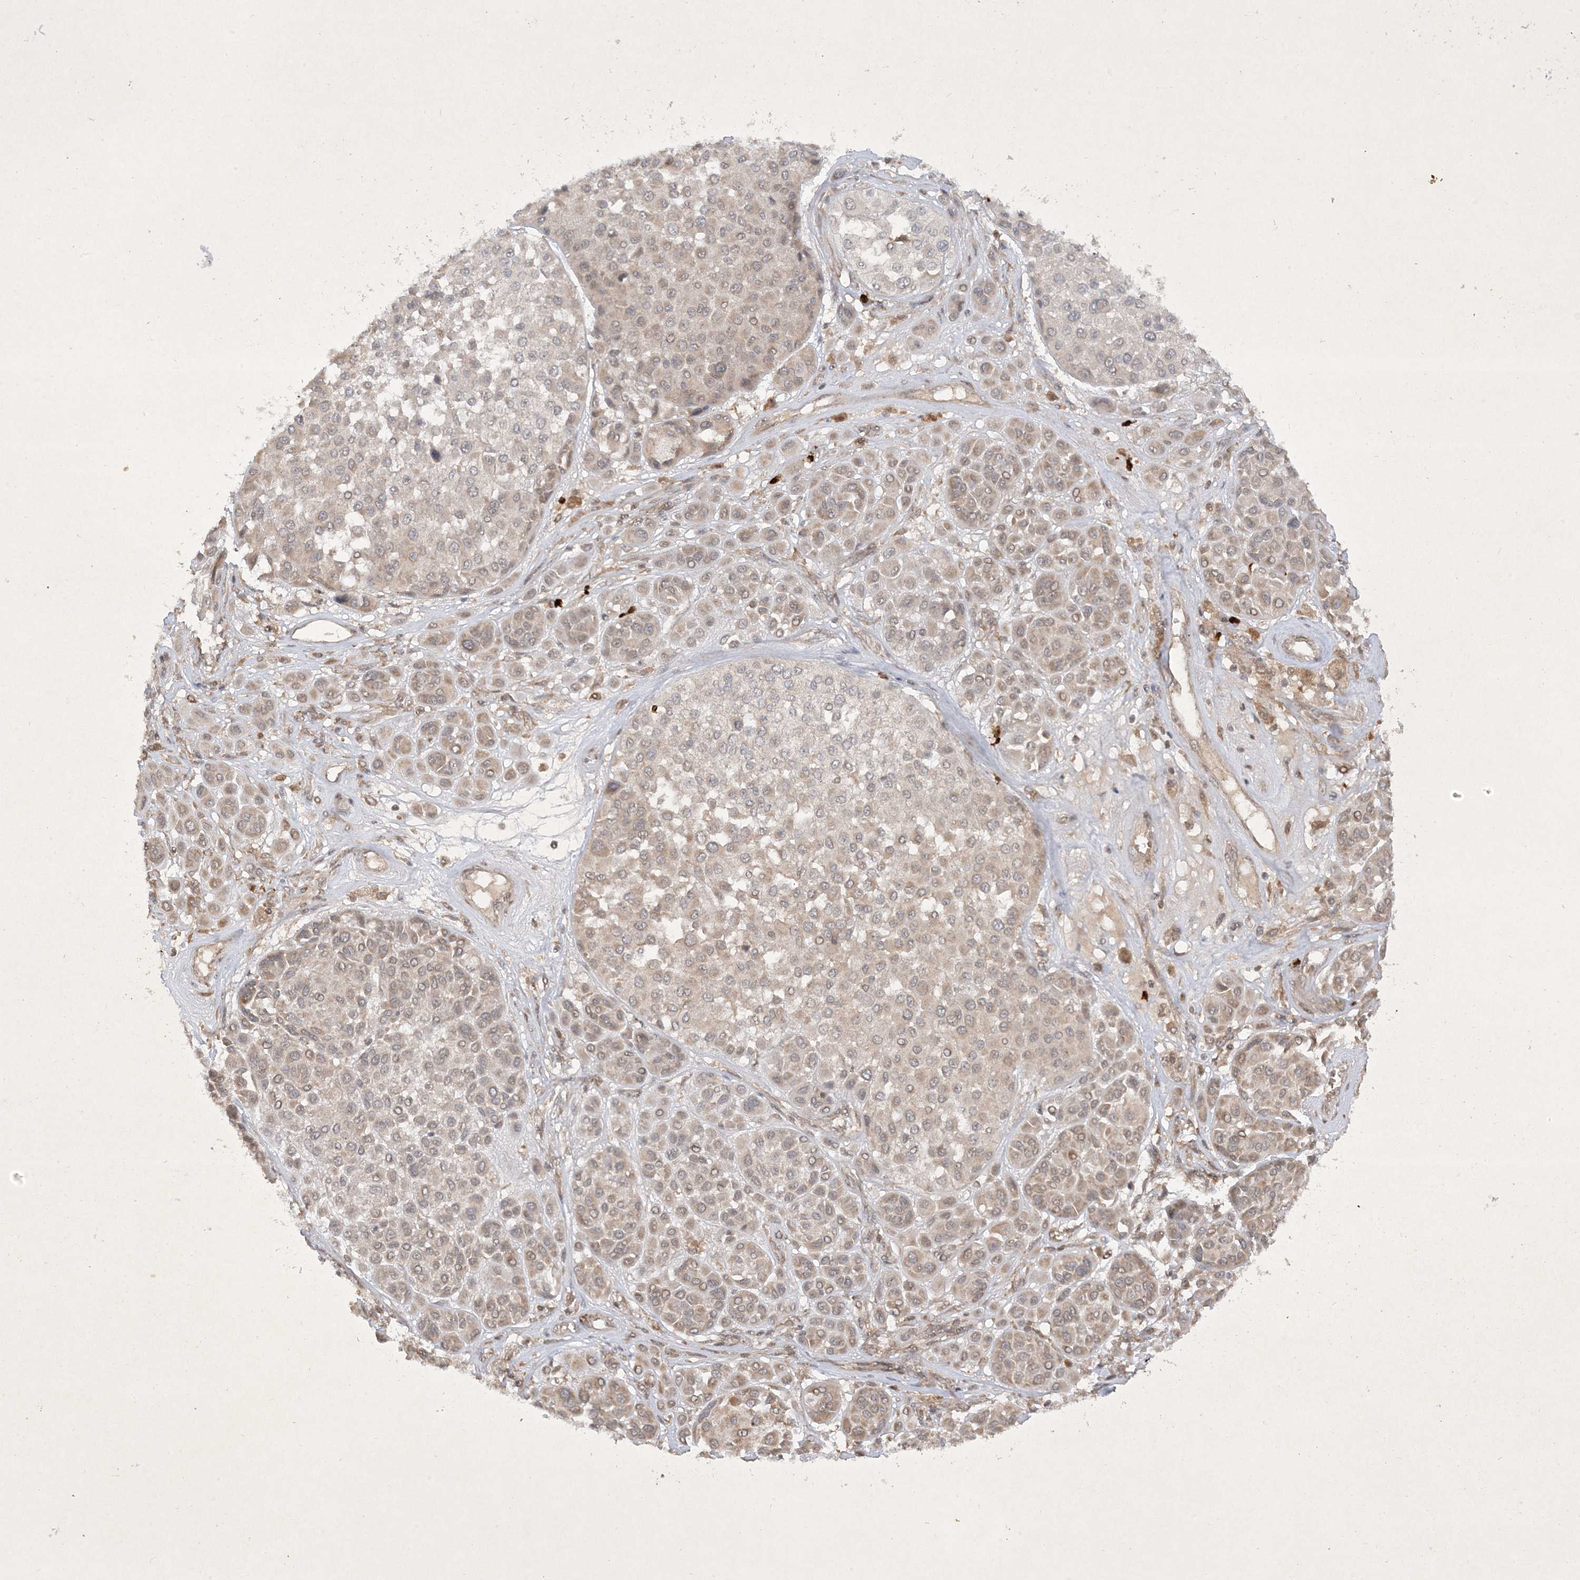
{"staining": {"intensity": "negative", "quantity": "none", "location": "none"}, "tissue": "melanoma", "cell_type": "Tumor cells", "image_type": "cancer", "snomed": [{"axis": "morphology", "description": "Malignant melanoma, Metastatic site"}, {"axis": "topography", "description": "Soft tissue"}], "caption": "Tumor cells show no significant protein expression in malignant melanoma (metastatic site).", "gene": "ZNF213", "patient": {"sex": "male", "age": 41}}